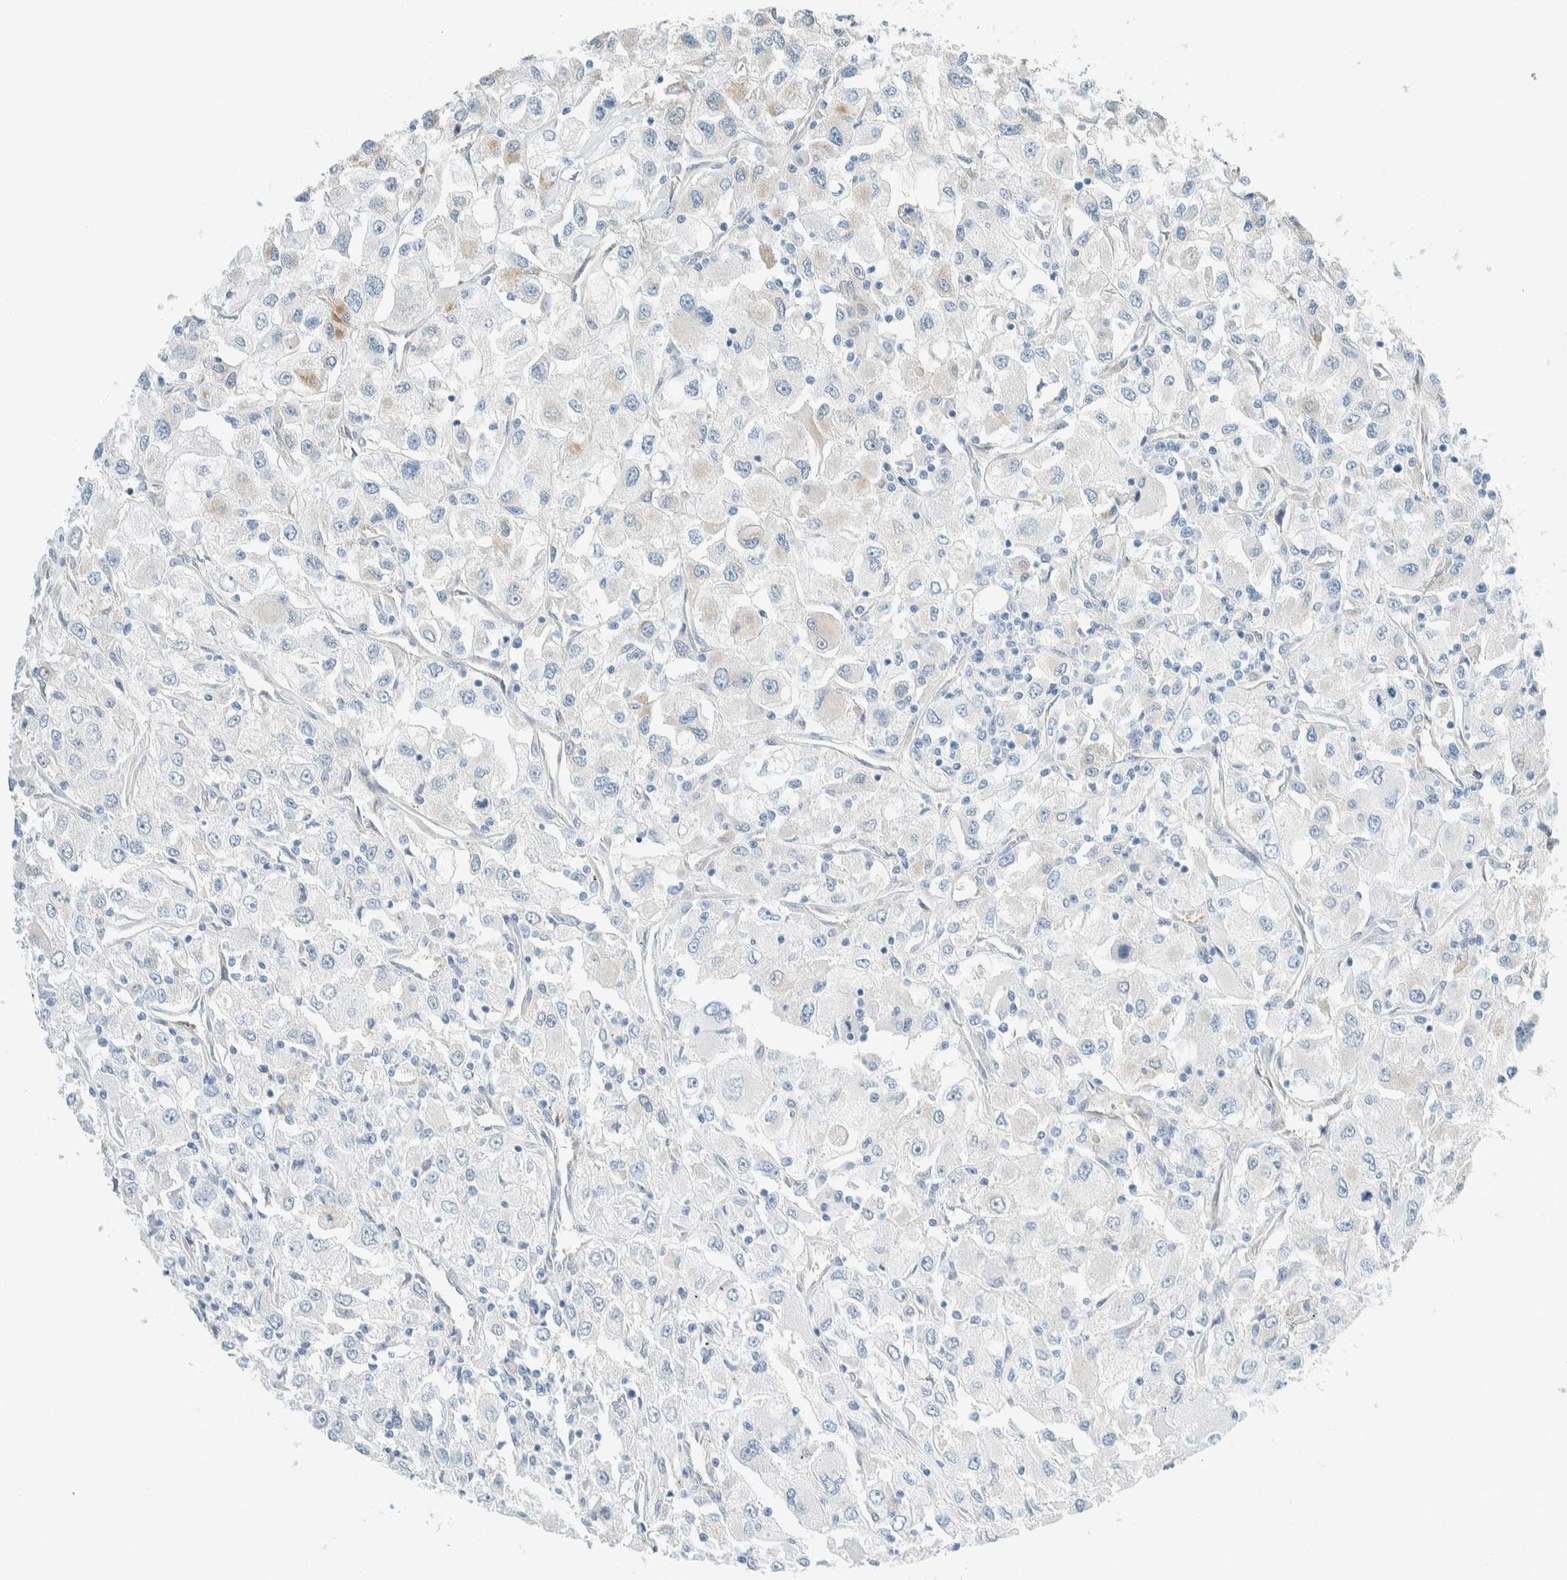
{"staining": {"intensity": "negative", "quantity": "none", "location": "none"}, "tissue": "renal cancer", "cell_type": "Tumor cells", "image_type": "cancer", "snomed": [{"axis": "morphology", "description": "Adenocarcinoma, NOS"}, {"axis": "topography", "description": "Kidney"}], "caption": "Immunohistochemistry (IHC) micrograph of neoplastic tissue: human renal cancer (adenocarcinoma) stained with DAB exhibits no significant protein staining in tumor cells.", "gene": "ALDH7A1", "patient": {"sex": "female", "age": 52}}